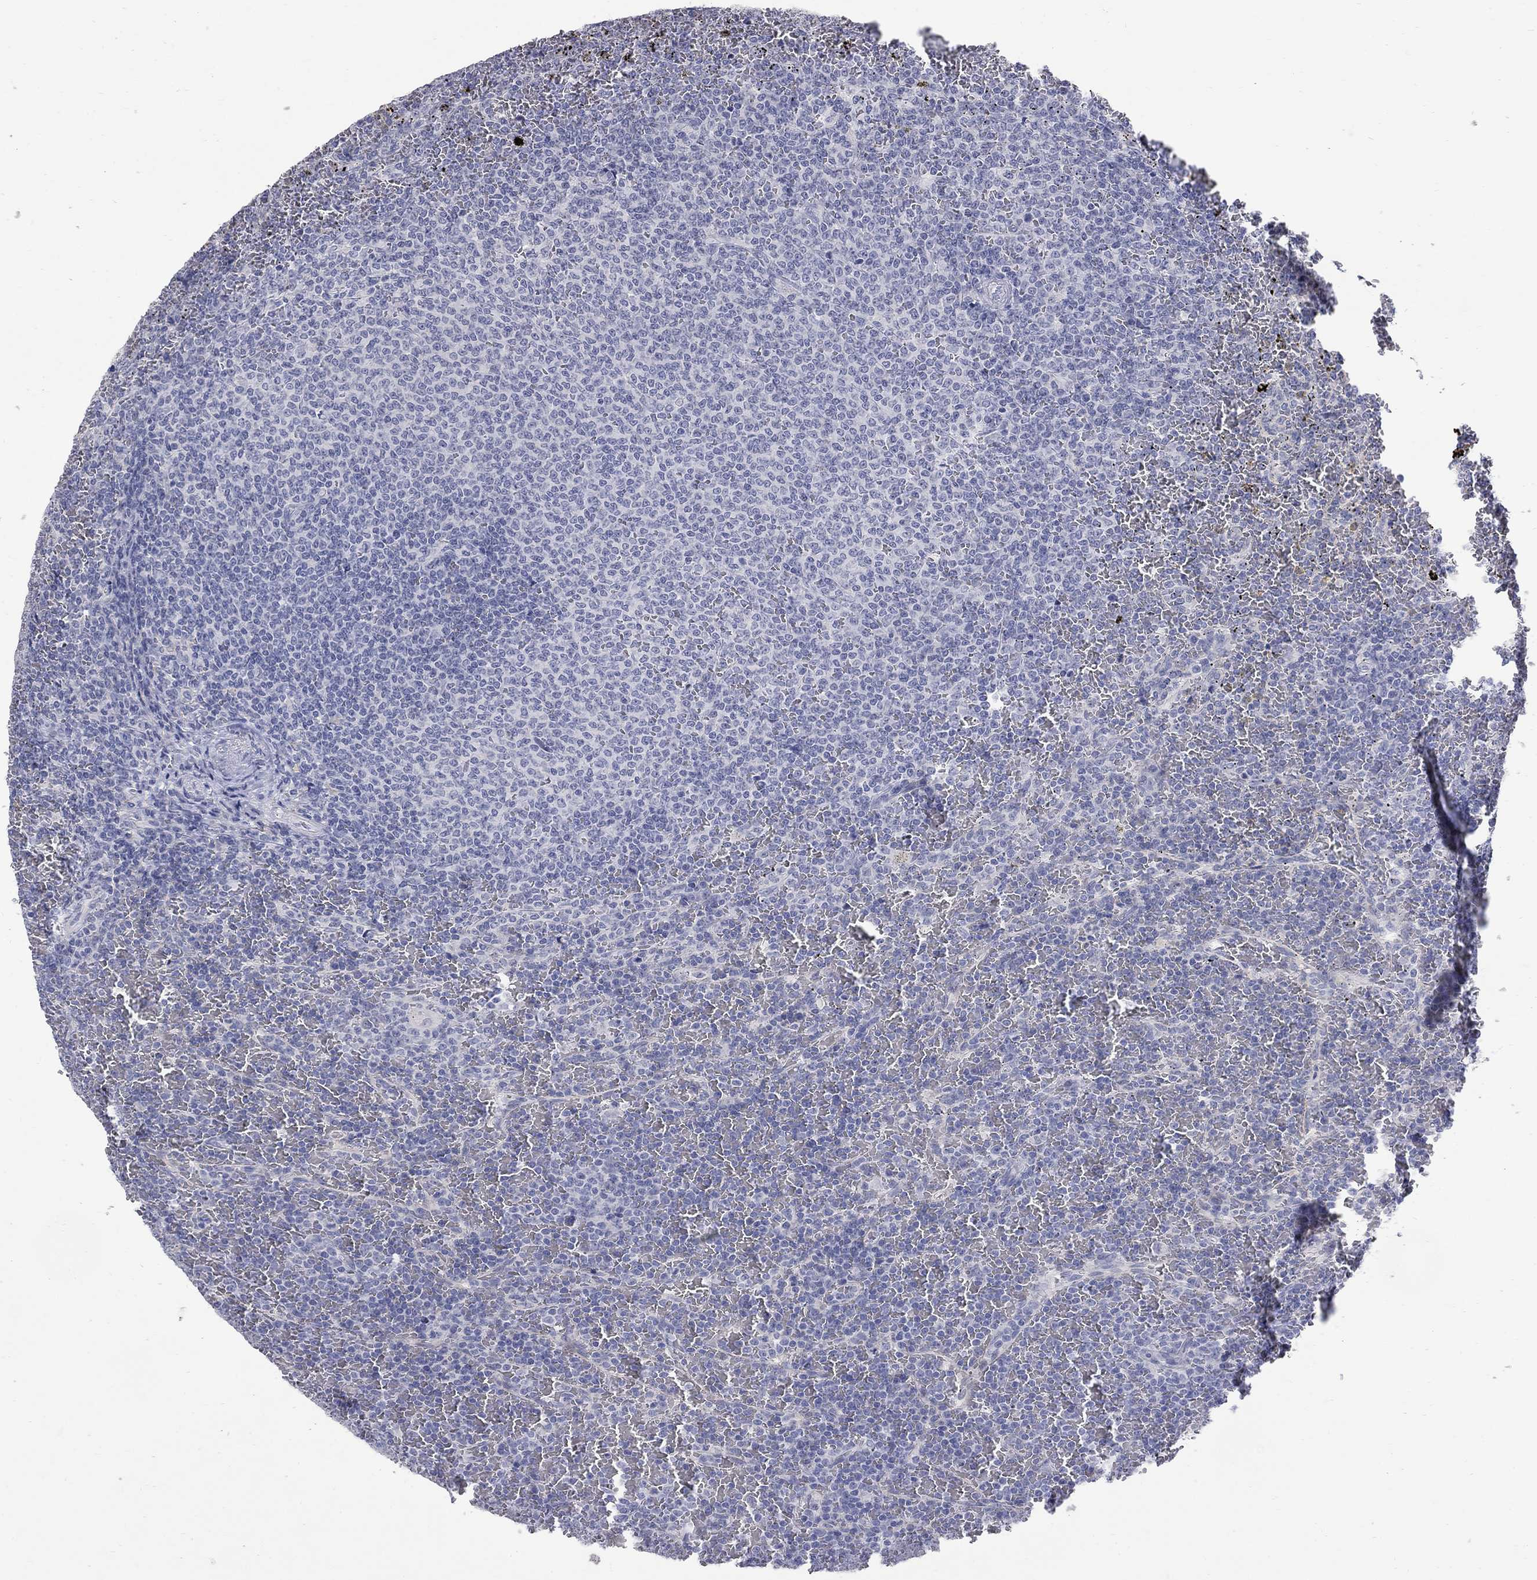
{"staining": {"intensity": "negative", "quantity": "none", "location": "none"}, "tissue": "lymphoma", "cell_type": "Tumor cells", "image_type": "cancer", "snomed": [{"axis": "morphology", "description": "Malignant lymphoma, non-Hodgkin's type, Low grade"}, {"axis": "topography", "description": "Spleen"}], "caption": "Tumor cells are negative for protein expression in human lymphoma.", "gene": "CTNND2", "patient": {"sex": "female", "age": 77}}